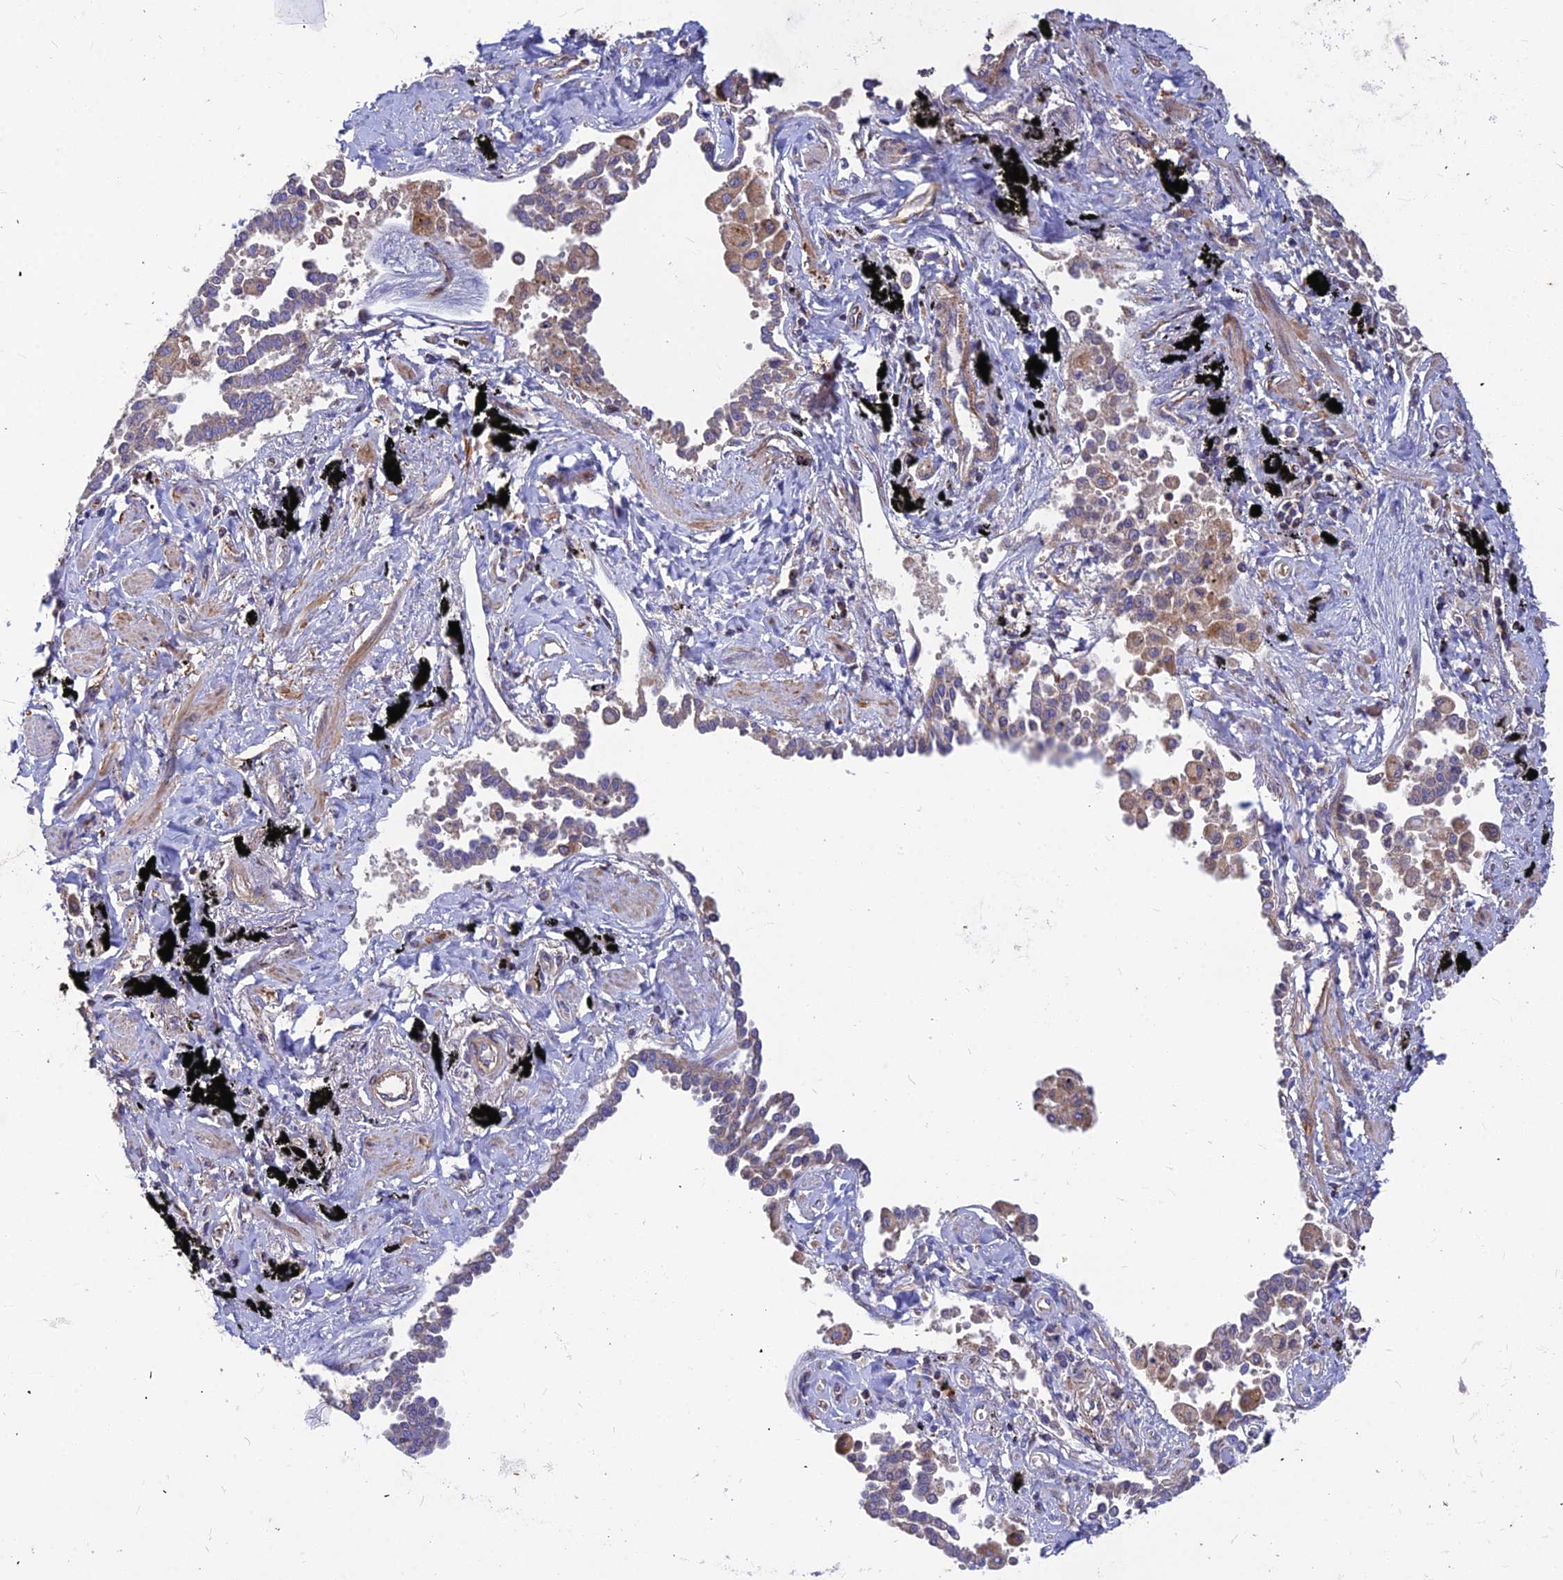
{"staining": {"intensity": "weak", "quantity": "<25%", "location": "cytoplasmic/membranous"}, "tissue": "lung cancer", "cell_type": "Tumor cells", "image_type": "cancer", "snomed": [{"axis": "morphology", "description": "Adenocarcinoma, NOS"}, {"axis": "topography", "description": "Lung"}], "caption": "Tumor cells are negative for protein expression in human lung adenocarcinoma.", "gene": "ASPHD1", "patient": {"sex": "male", "age": 67}}